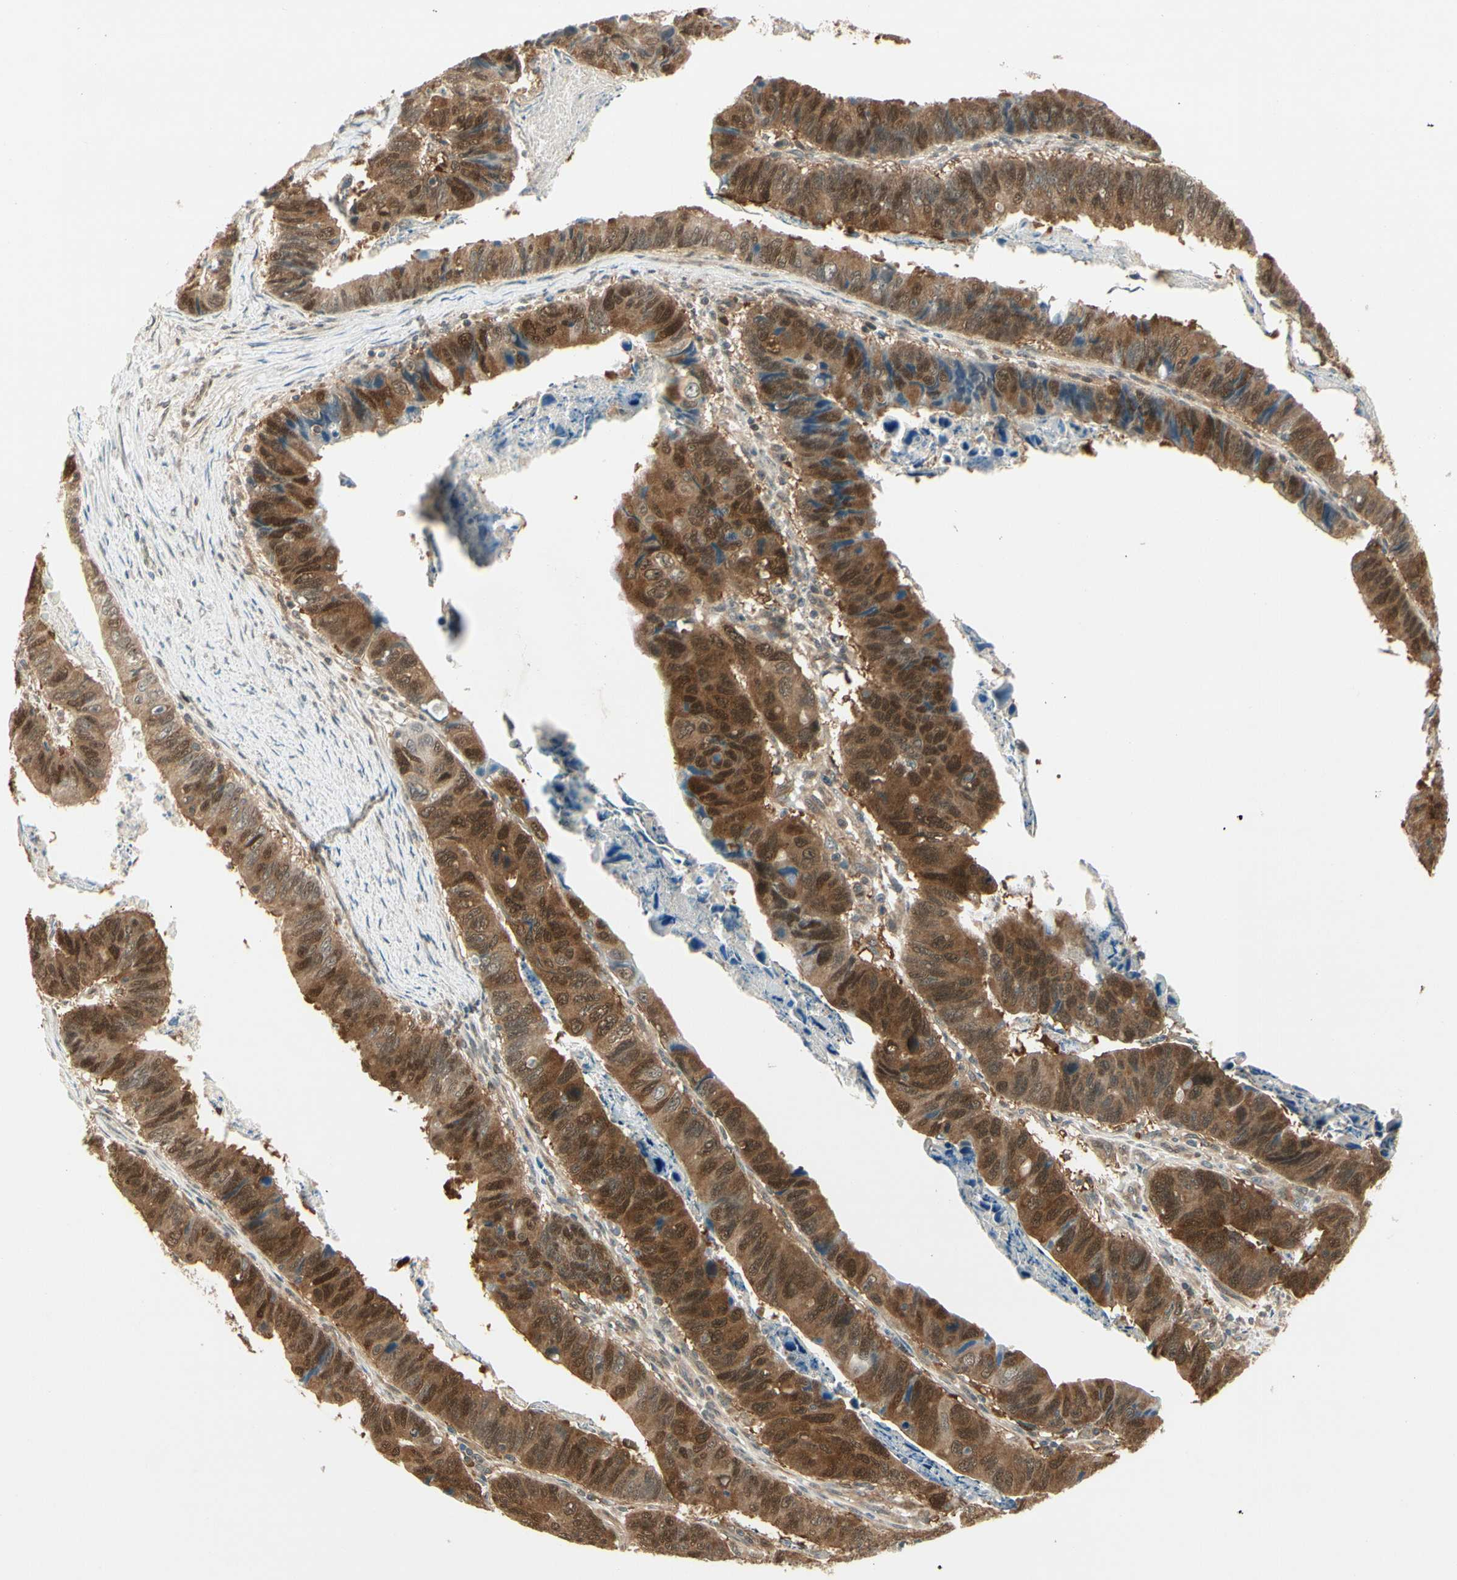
{"staining": {"intensity": "moderate", "quantity": "25%-75%", "location": "cytoplasmic/membranous,nuclear"}, "tissue": "stomach cancer", "cell_type": "Tumor cells", "image_type": "cancer", "snomed": [{"axis": "morphology", "description": "Adenocarcinoma, NOS"}, {"axis": "topography", "description": "Stomach, lower"}], "caption": "Protein expression analysis of stomach cancer exhibits moderate cytoplasmic/membranous and nuclear expression in approximately 25%-75% of tumor cells. Using DAB (3,3'-diaminobenzidine) (brown) and hematoxylin (blue) stains, captured at high magnification using brightfield microscopy.", "gene": "IPO5", "patient": {"sex": "male", "age": 77}}